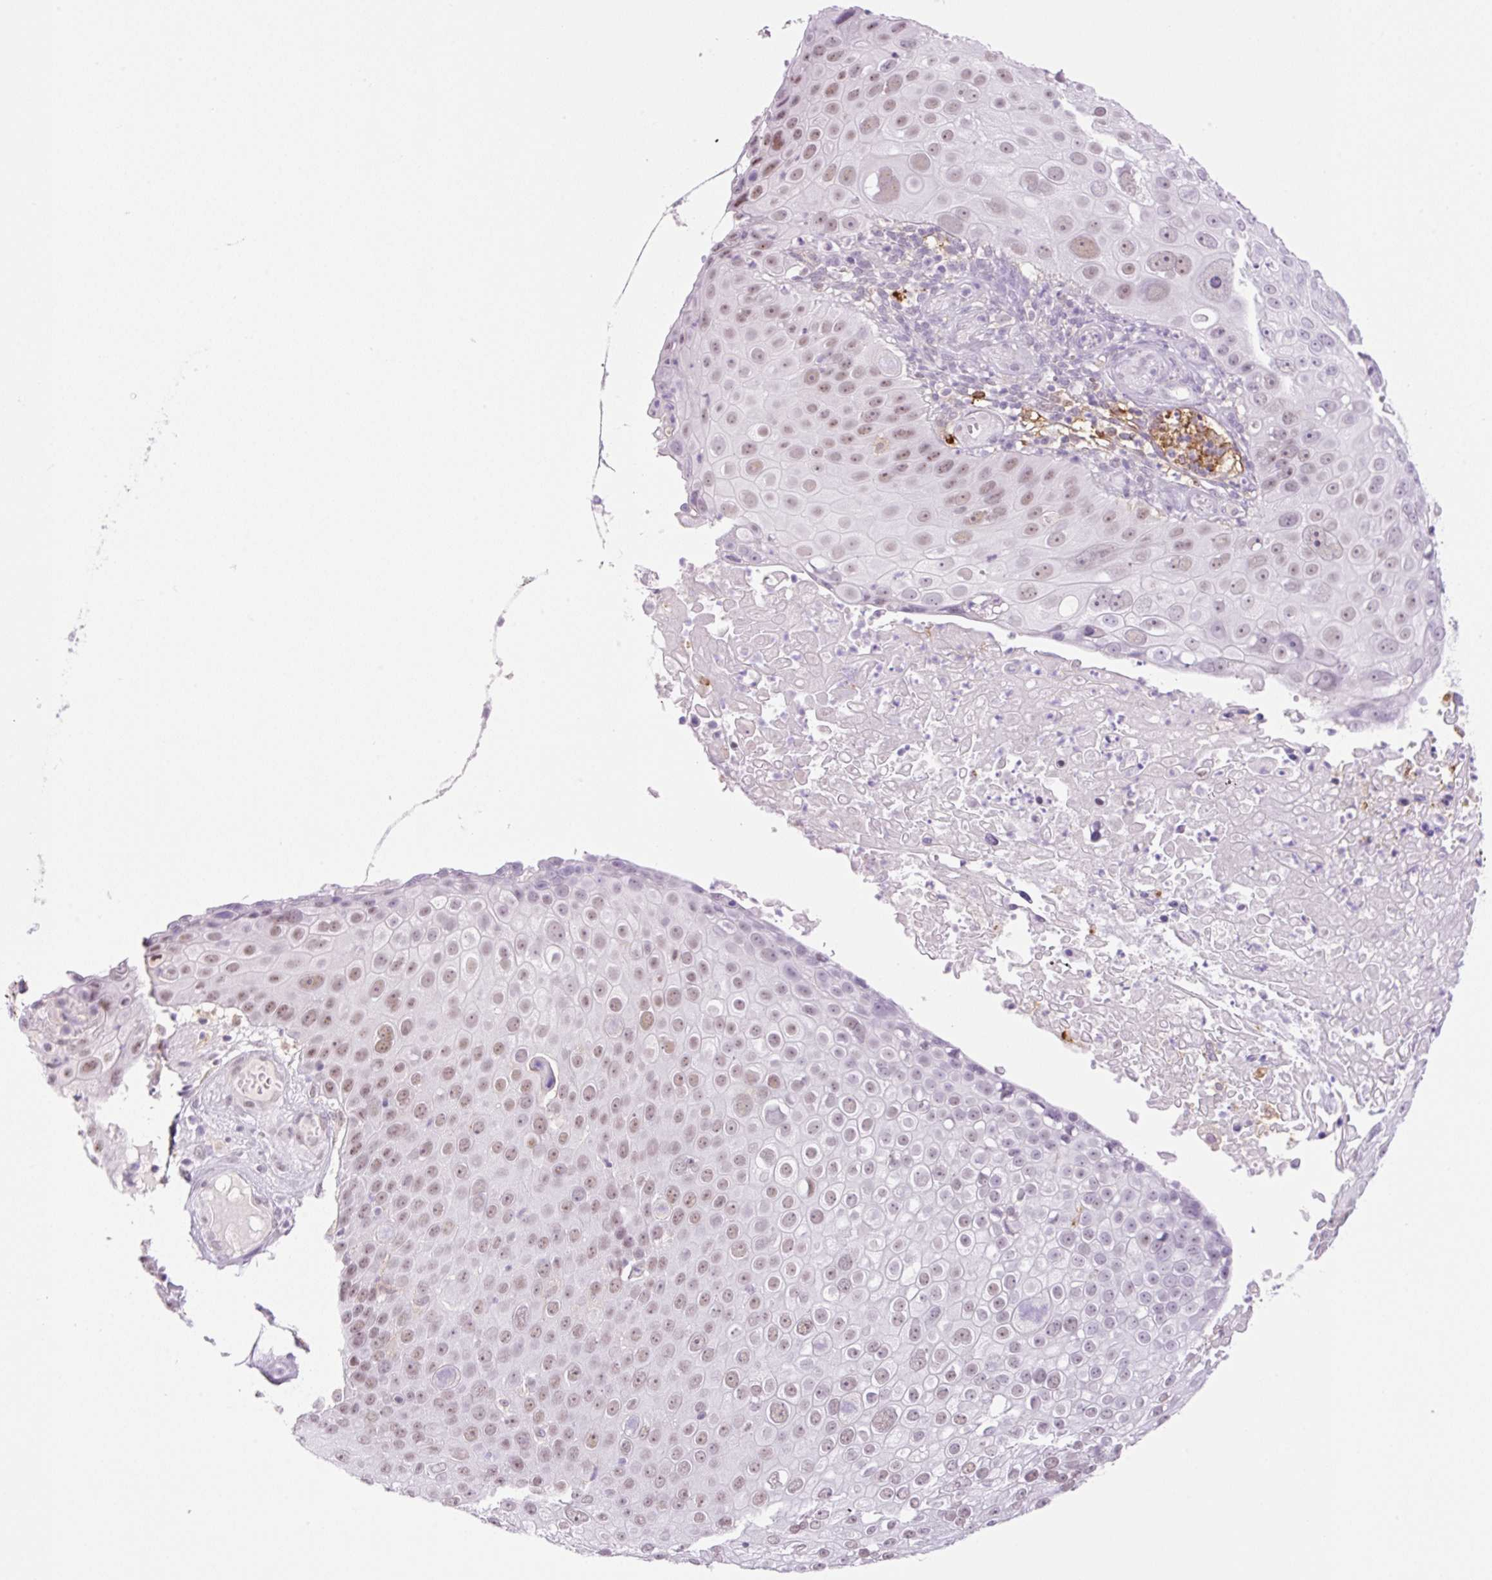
{"staining": {"intensity": "weak", "quantity": ">75%", "location": "nuclear"}, "tissue": "skin cancer", "cell_type": "Tumor cells", "image_type": "cancer", "snomed": [{"axis": "morphology", "description": "Squamous cell carcinoma, NOS"}, {"axis": "topography", "description": "Skin"}], "caption": "There is low levels of weak nuclear expression in tumor cells of skin cancer, as demonstrated by immunohistochemical staining (brown color).", "gene": "PALM3", "patient": {"sex": "male", "age": 71}}